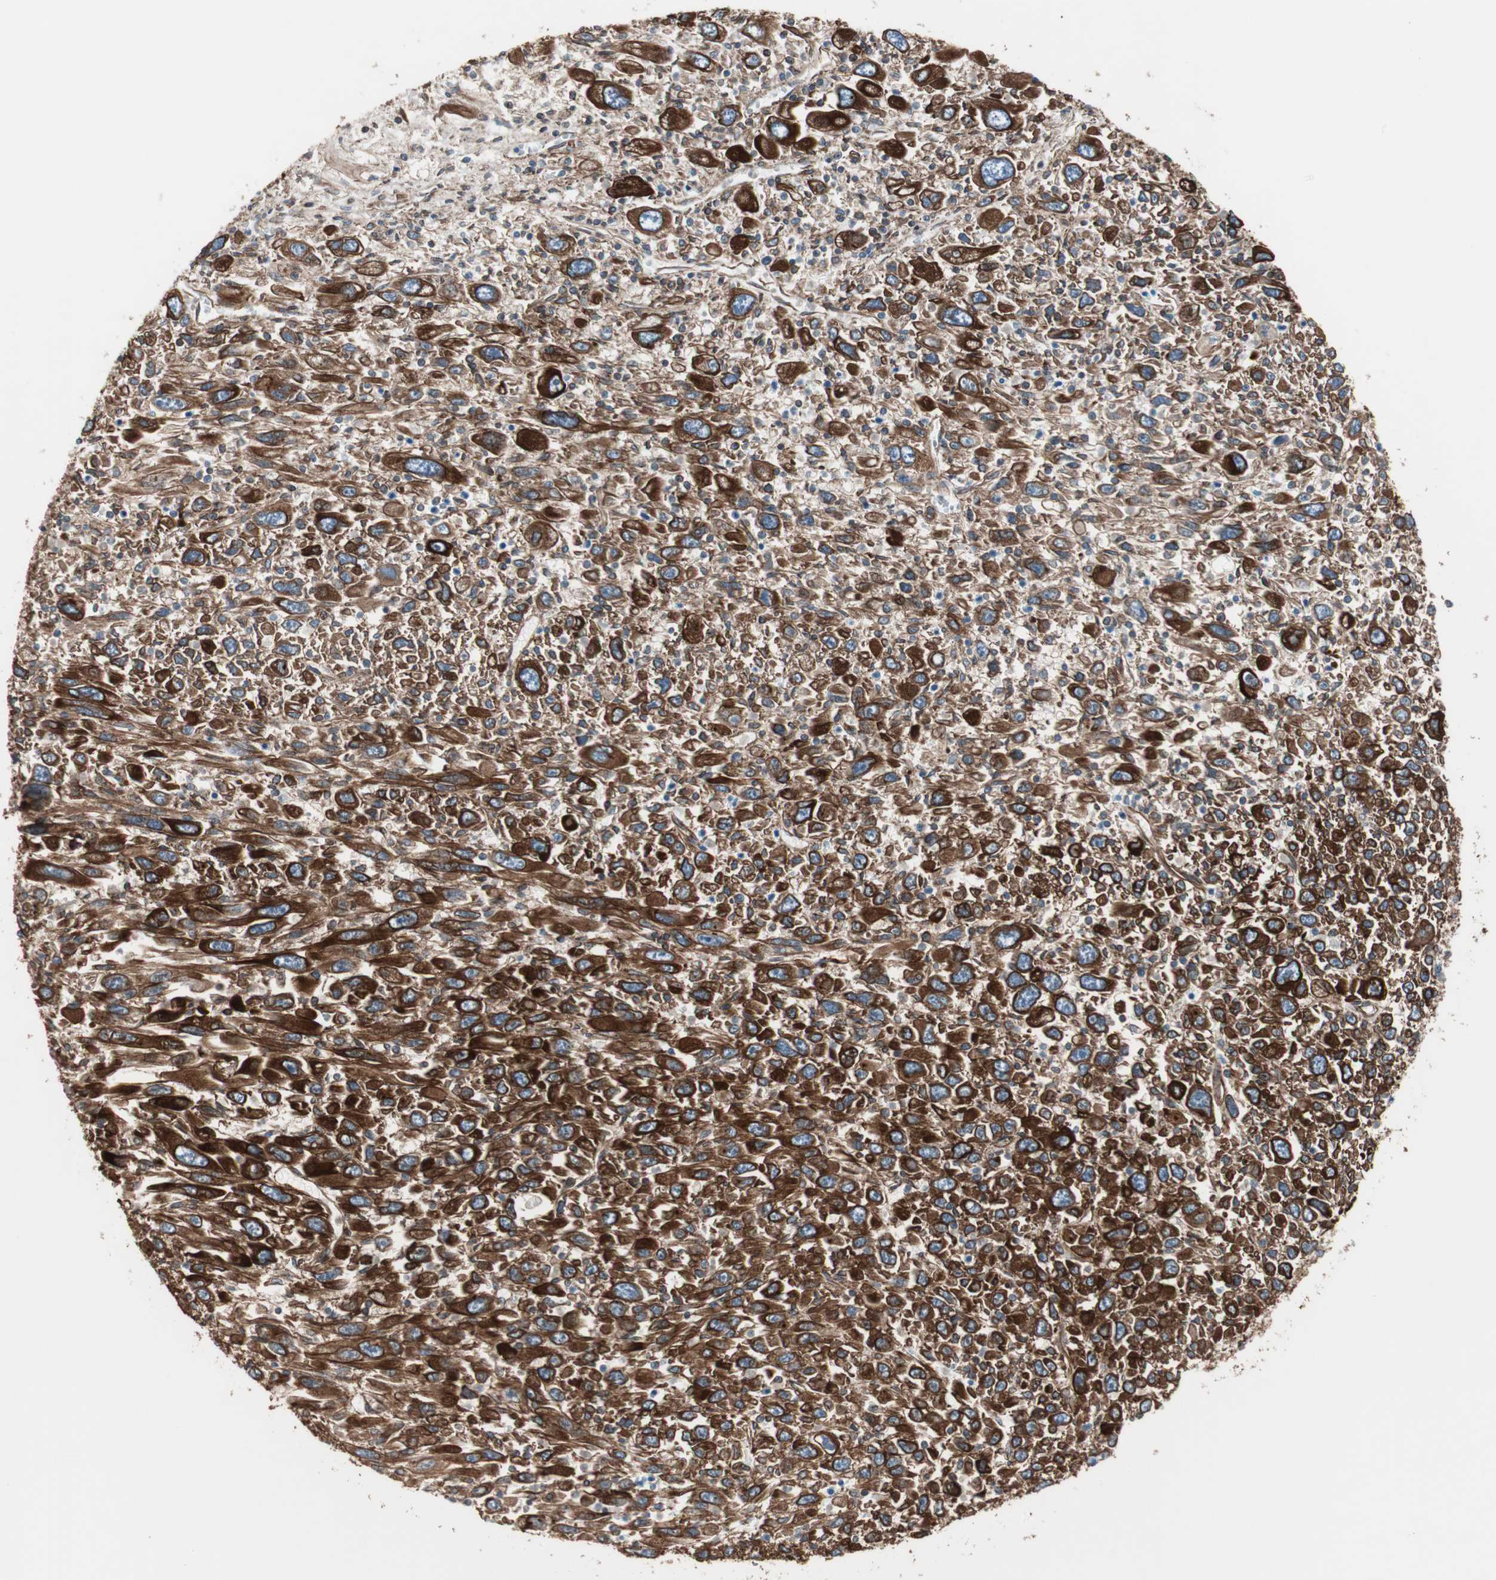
{"staining": {"intensity": "strong", "quantity": ">75%", "location": "cytoplasmic/membranous"}, "tissue": "melanoma", "cell_type": "Tumor cells", "image_type": "cancer", "snomed": [{"axis": "morphology", "description": "Malignant melanoma, Metastatic site"}, {"axis": "topography", "description": "Skin"}], "caption": "DAB immunohistochemical staining of human melanoma shows strong cytoplasmic/membranous protein staining in approximately >75% of tumor cells.", "gene": "TCTA", "patient": {"sex": "female", "age": 56}}